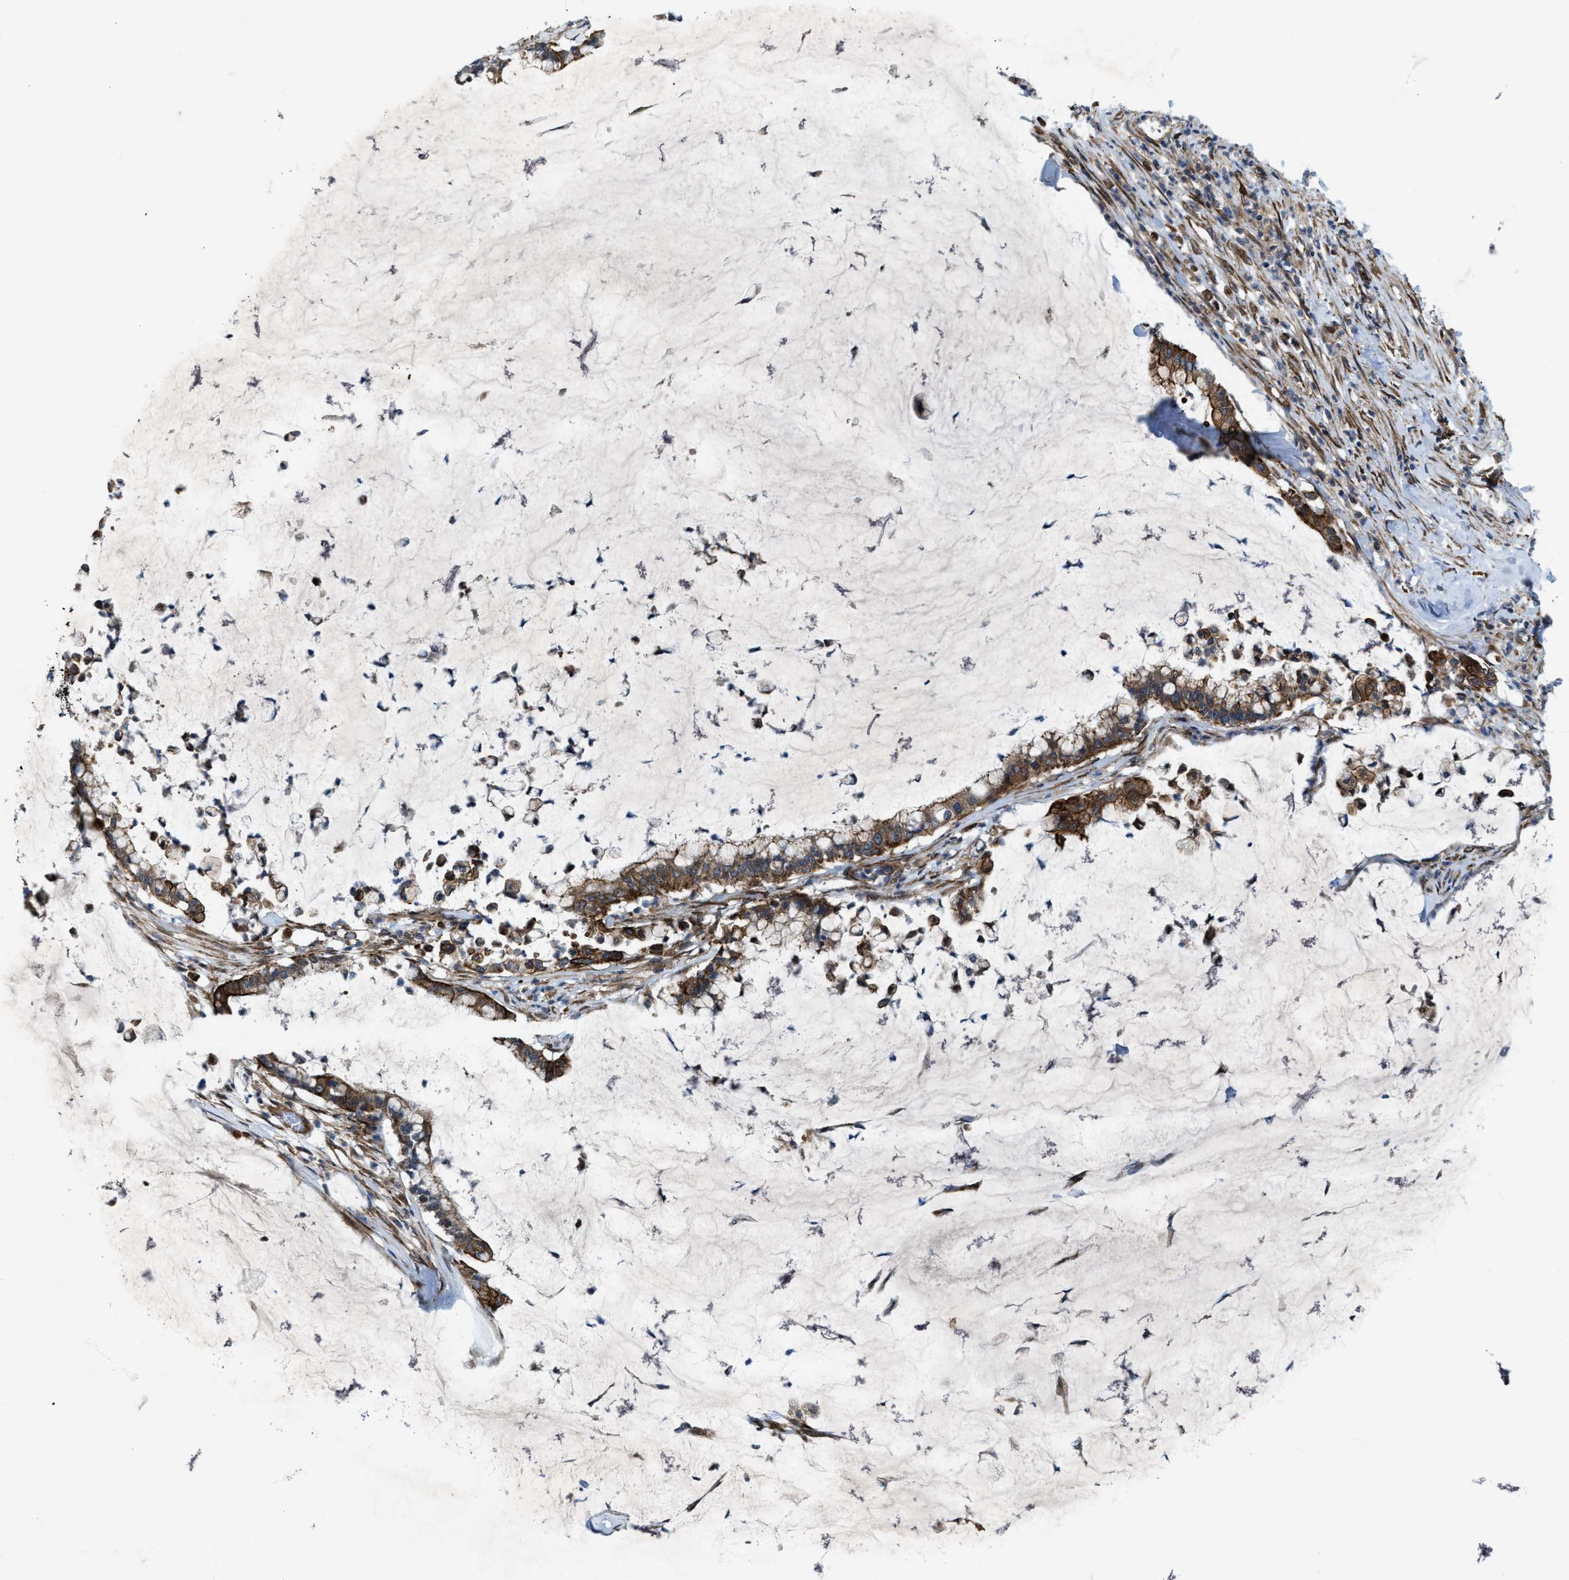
{"staining": {"intensity": "strong", "quantity": ">75%", "location": "cytoplasmic/membranous"}, "tissue": "pancreatic cancer", "cell_type": "Tumor cells", "image_type": "cancer", "snomed": [{"axis": "morphology", "description": "Adenocarcinoma, NOS"}, {"axis": "topography", "description": "Pancreas"}], "caption": "Protein staining of adenocarcinoma (pancreatic) tissue reveals strong cytoplasmic/membranous expression in about >75% of tumor cells. (DAB IHC with brightfield microscopy, high magnification).", "gene": "URGCP", "patient": {"sex": "male", "age": 41}}